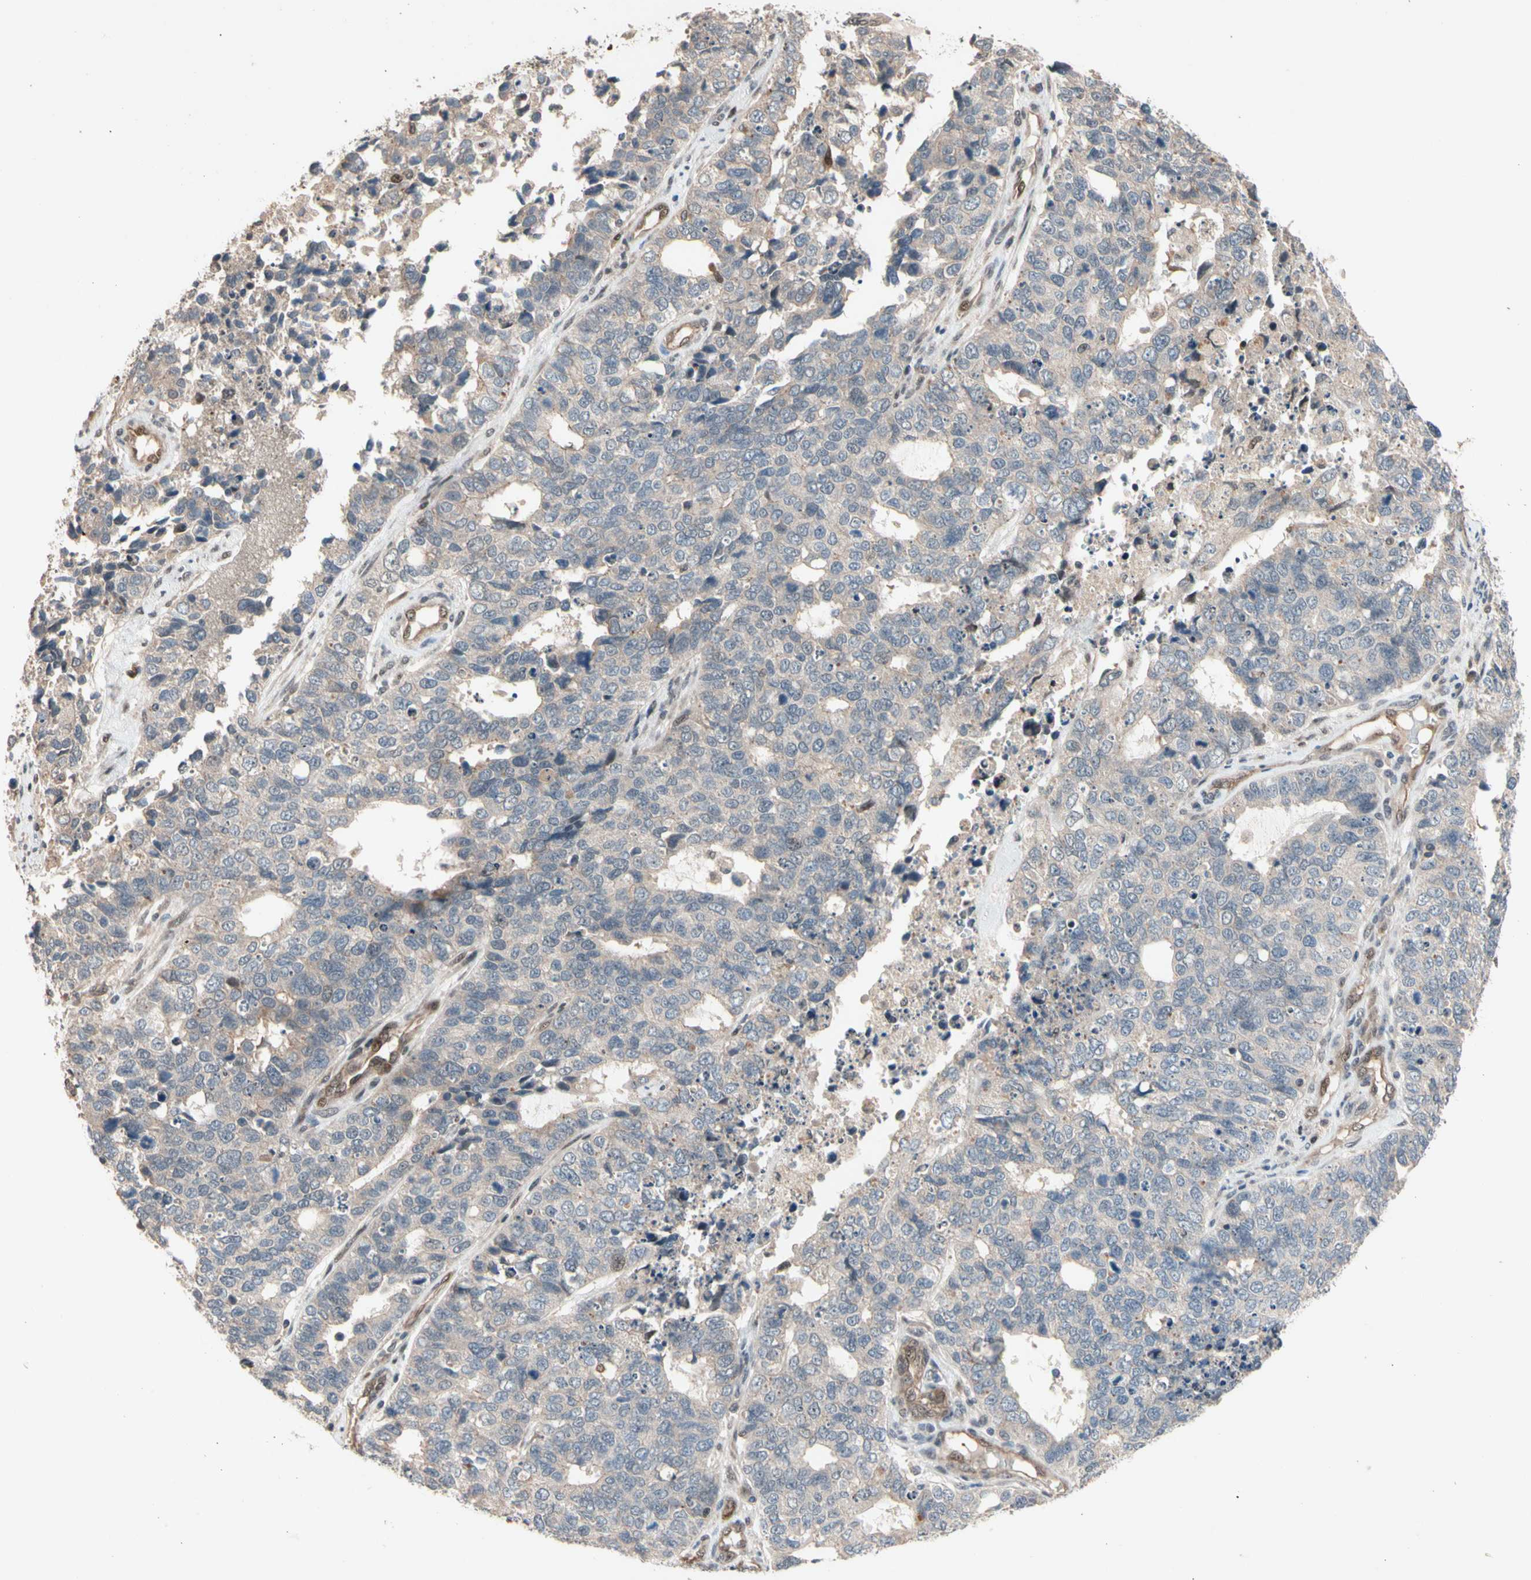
{"staining": {"intensity": "weak", "quantity": ">75%", "location": "cytoplasmic/membranous"}, "tissue": "cervical cancer", "cell_type": "Tumor cells", "image_type": "cancer", "snomed": [{"axis": "morphology", "description": "Squamous cell carcinoma, NOS"}, {"axis": "topography", "description": "Cervix"}], "caption": "About >75% of tumor cells in human cervical squamous cell carcinoma reveal weak cytoplasmic/membranous protein positivity as visualized by brown immunohistochemical staining.", "gene": "NGEF", "patient": {"sex": "female", "age": 63}}